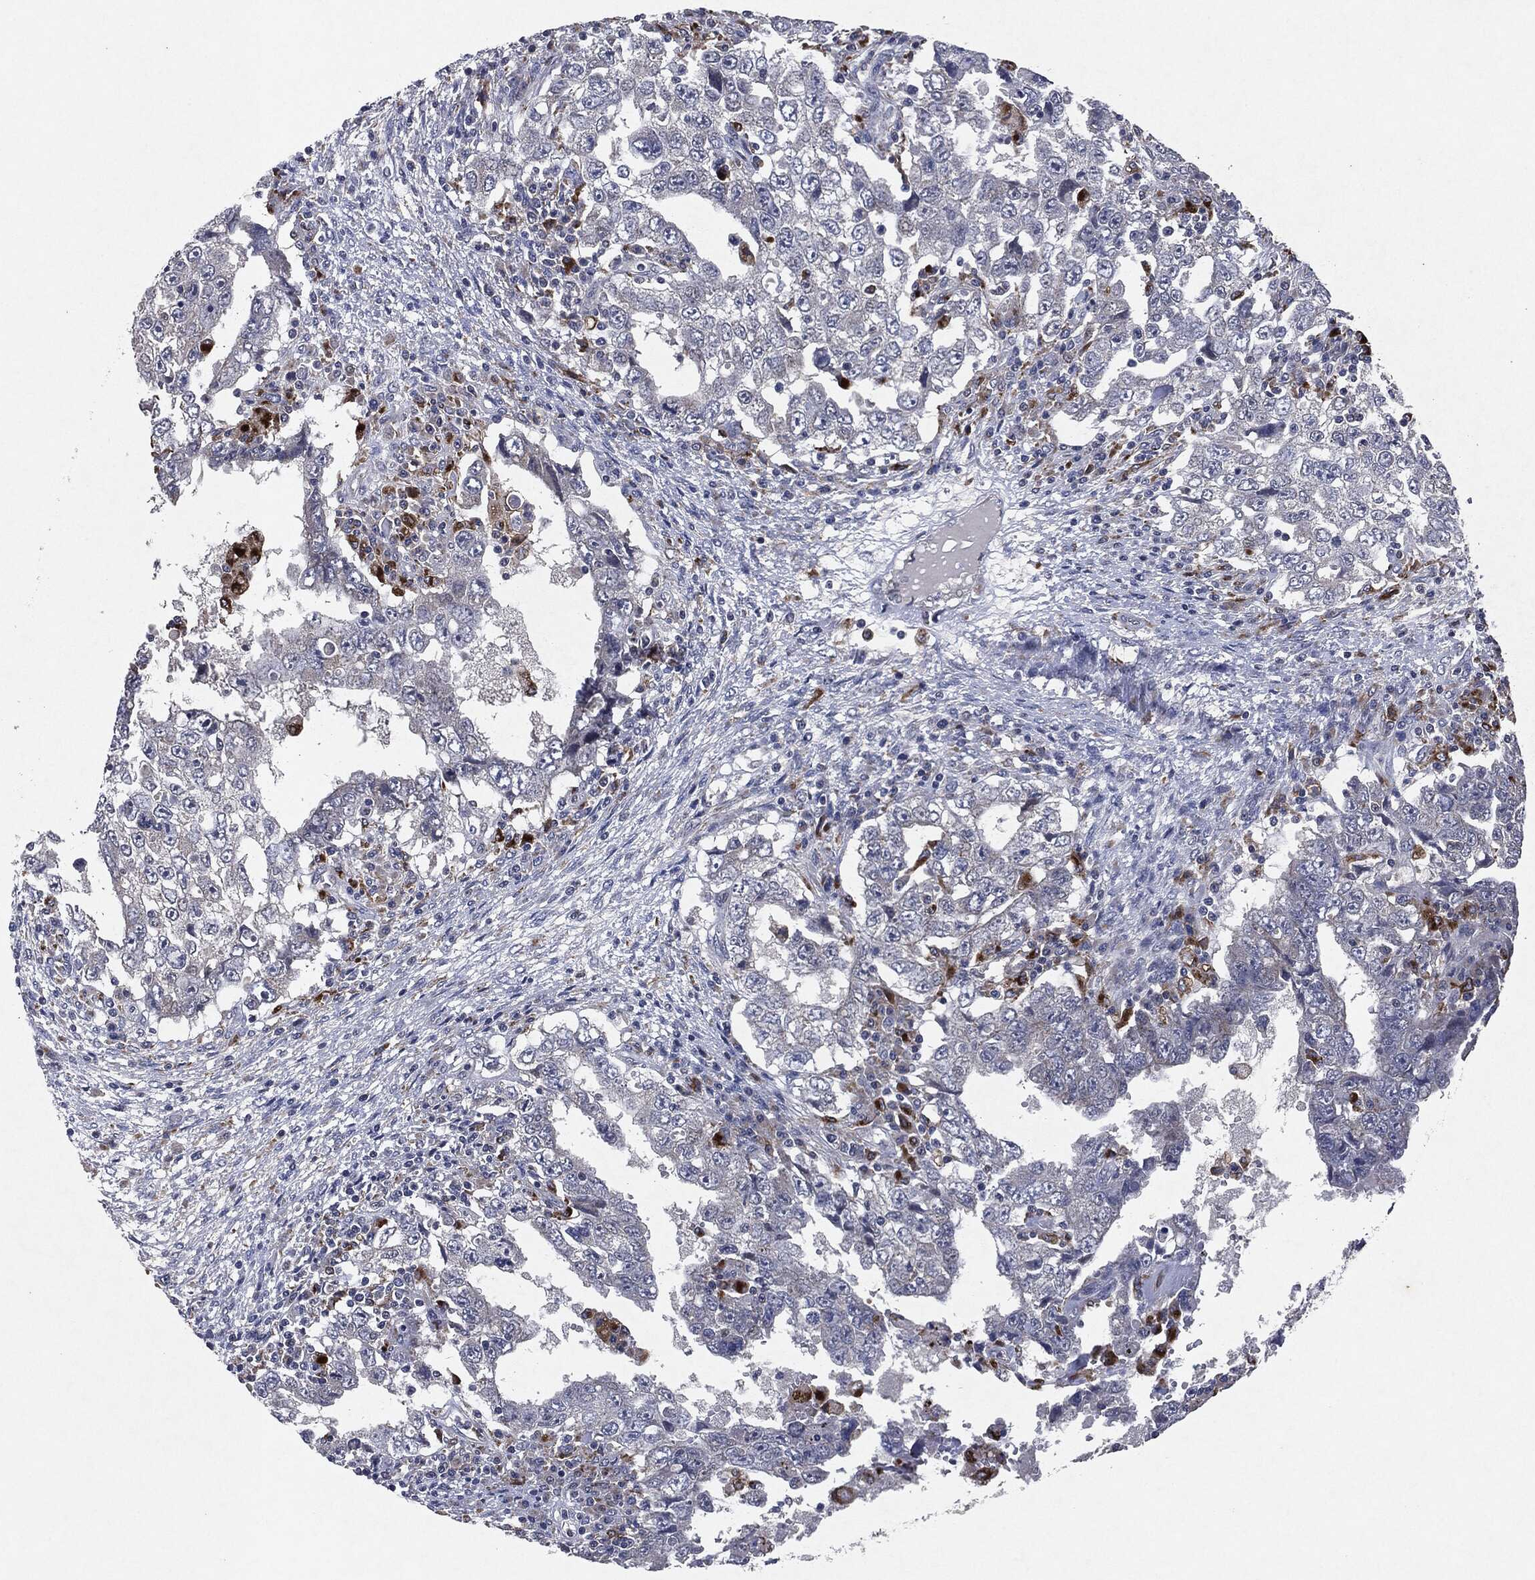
{"staining": {"intensity": "negative", "quantity": "none", "location": "none"}, "tissue": "testis cancer", "cell_type": "Tumor cells", "image_type": "cancer", "snomed": [{"axis": "morphology", "description": "Carcinoma, Embryonal, NOS"}, {"axis": "topography", "description": "Testis"}], "caption": "Tumor cells show no significant protein staining in testis cancer.", "gene": "SLC31A2", "patient": {"sex": "male", "age": 26}}